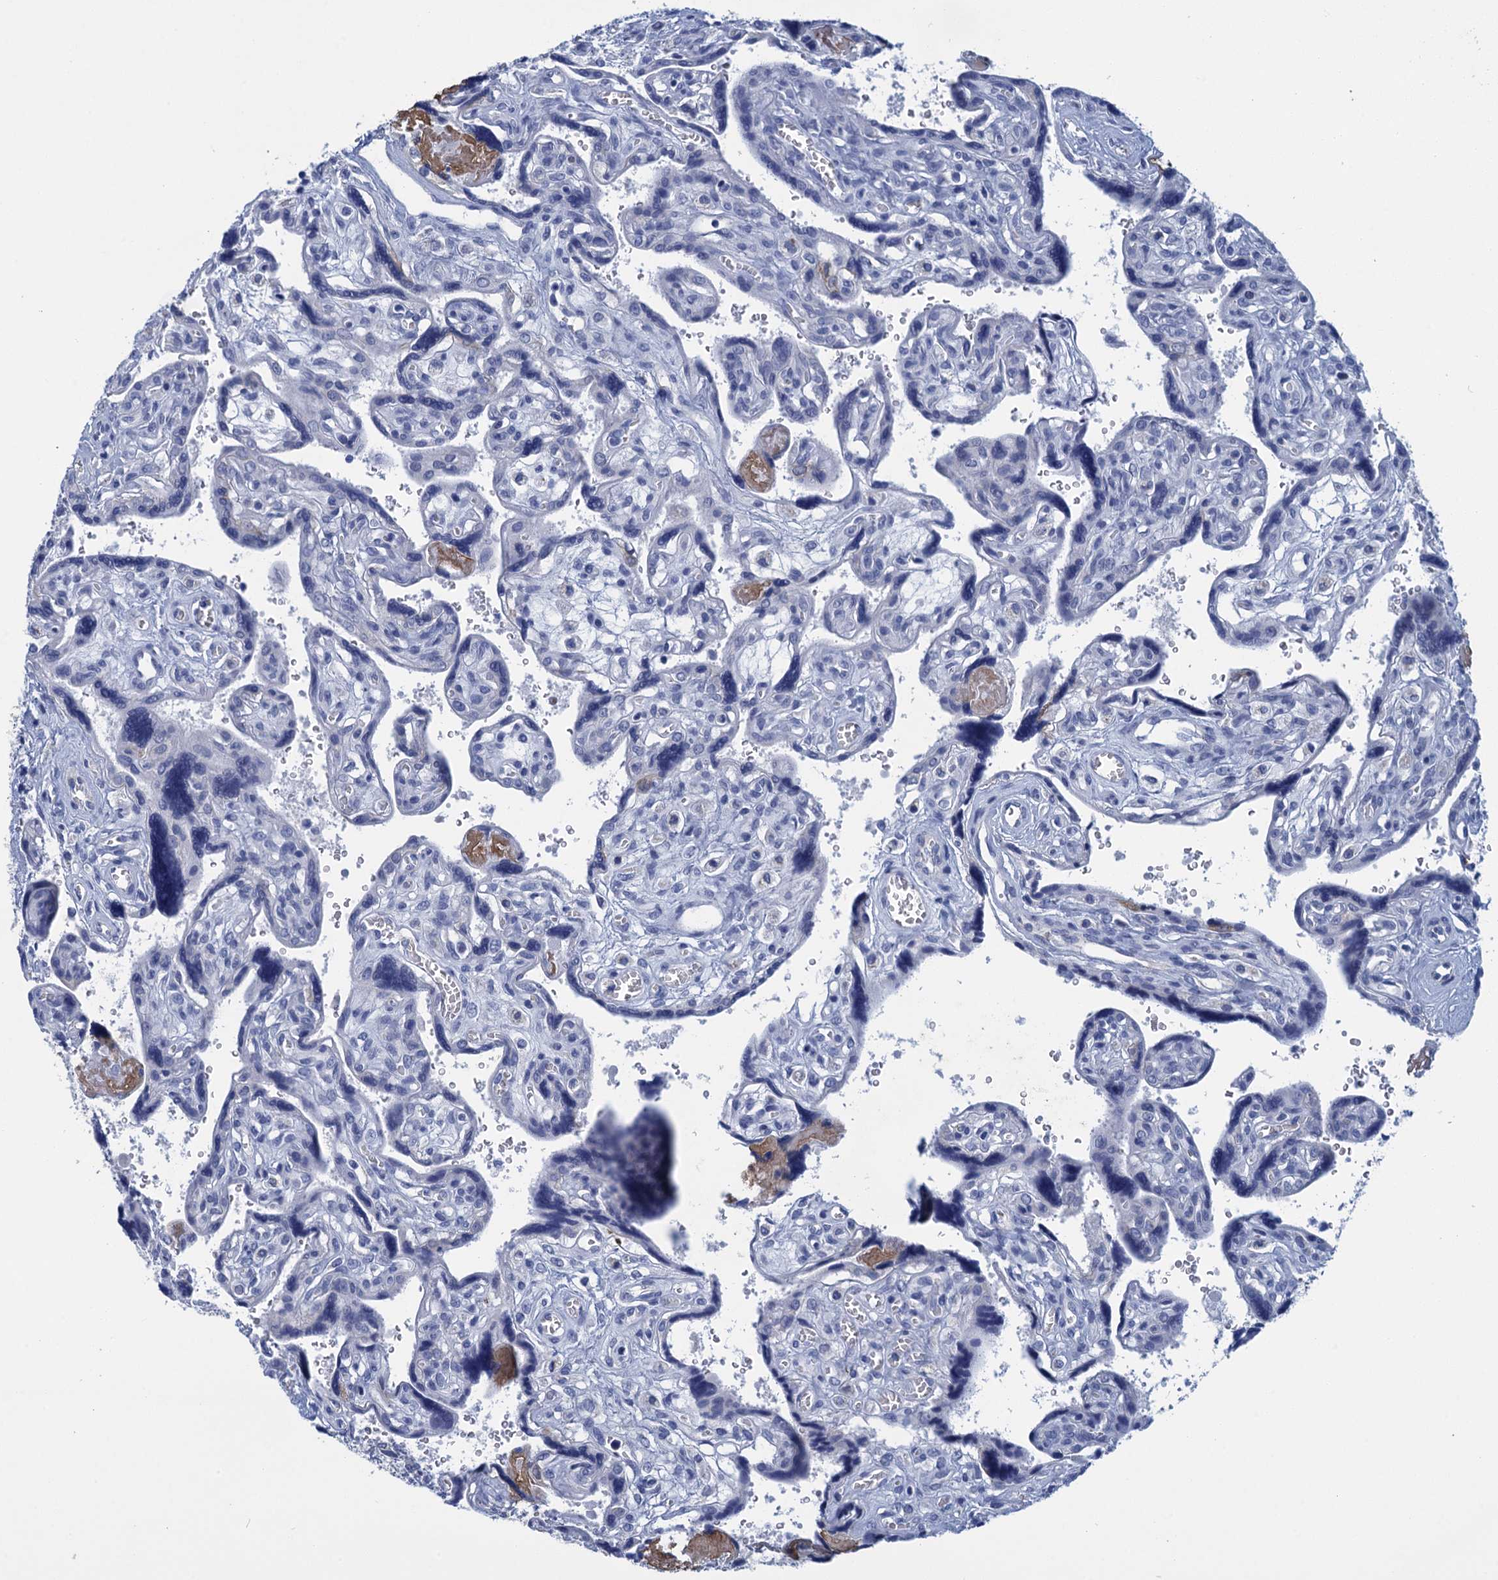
{"staining": {"intensity": "negative", "quantity": "none", "location": "none"}, "tissue": "placenta", "cell_type": "Trophoblastic cells", "image_type": "normal", "snomed": [{"axis": "morphology", "description": "Normal tissue, NOS"}, {"axis": "topography", "description": "Placenta"}], "caption": "This is a histopathology image of immunohistochemistry staining of normal placenta, which shows no positivity in trophoblastic cells.", "gene": "SCEL", "patient": {"sex": "female", "age": 39}}